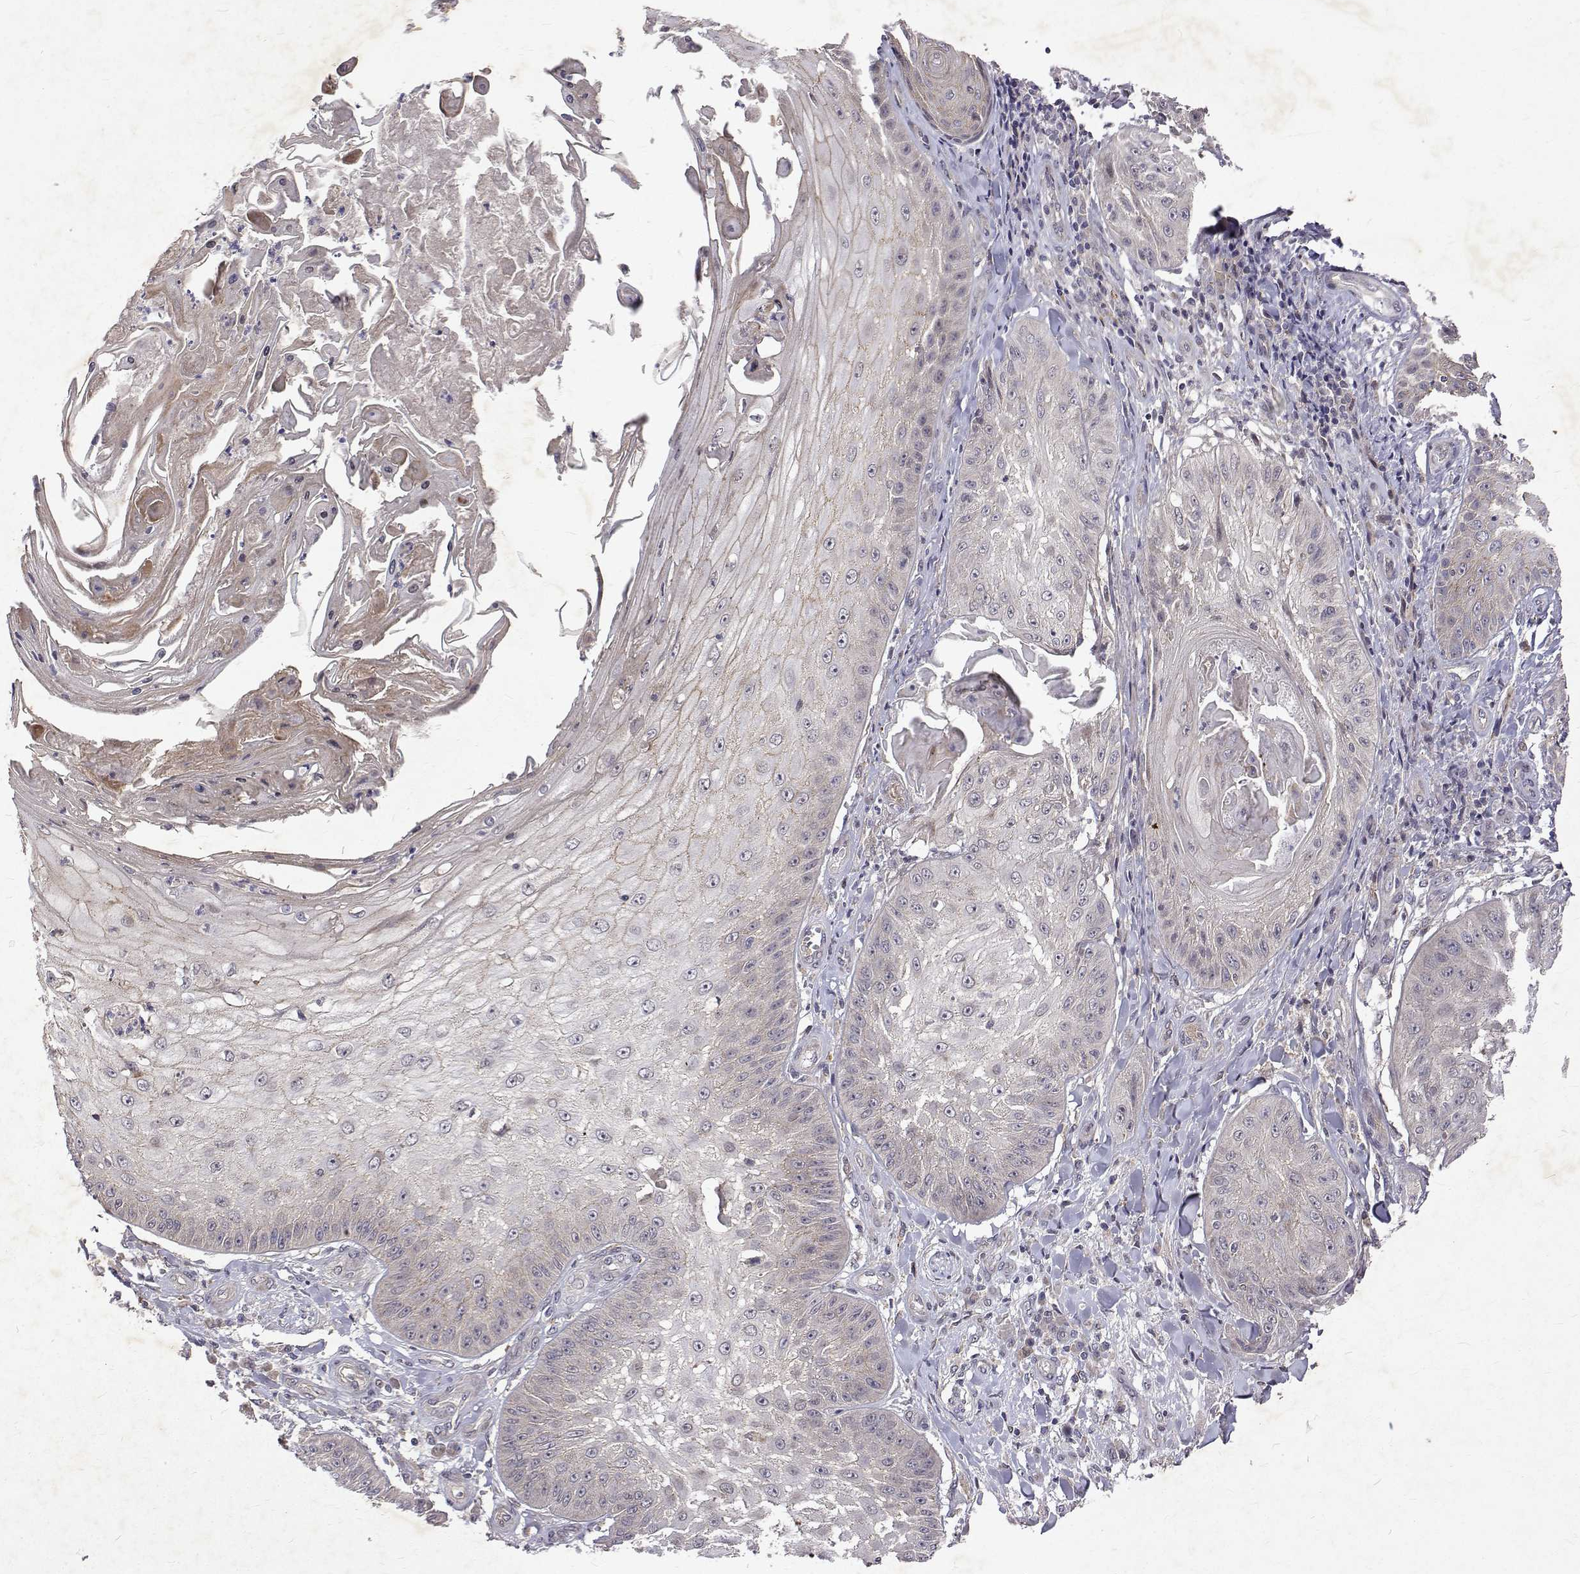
{"staining": {"intensity": "weak", "quantity": "25%-75%", "location": "cytoplasmic/membranous"}, "tissue": "skin cancer", "cell_type": "Tumor cells", "image_type": "cancer", "snomed": [{"axis": "morphology", "description": "Squamous cell carcinoma, NOS"}, {"axis": "topography", "description": "Skin"}], "caption": "An IHC image of neoplastic tissue is shown. Protein staining in brown labels weak cytoplasmic/membranous positivity in skin cancer (squamous cell carcinoma) within tumor cells.", "gene": "ALKBH8", "patient": {"sex": "male", "age": 70}}